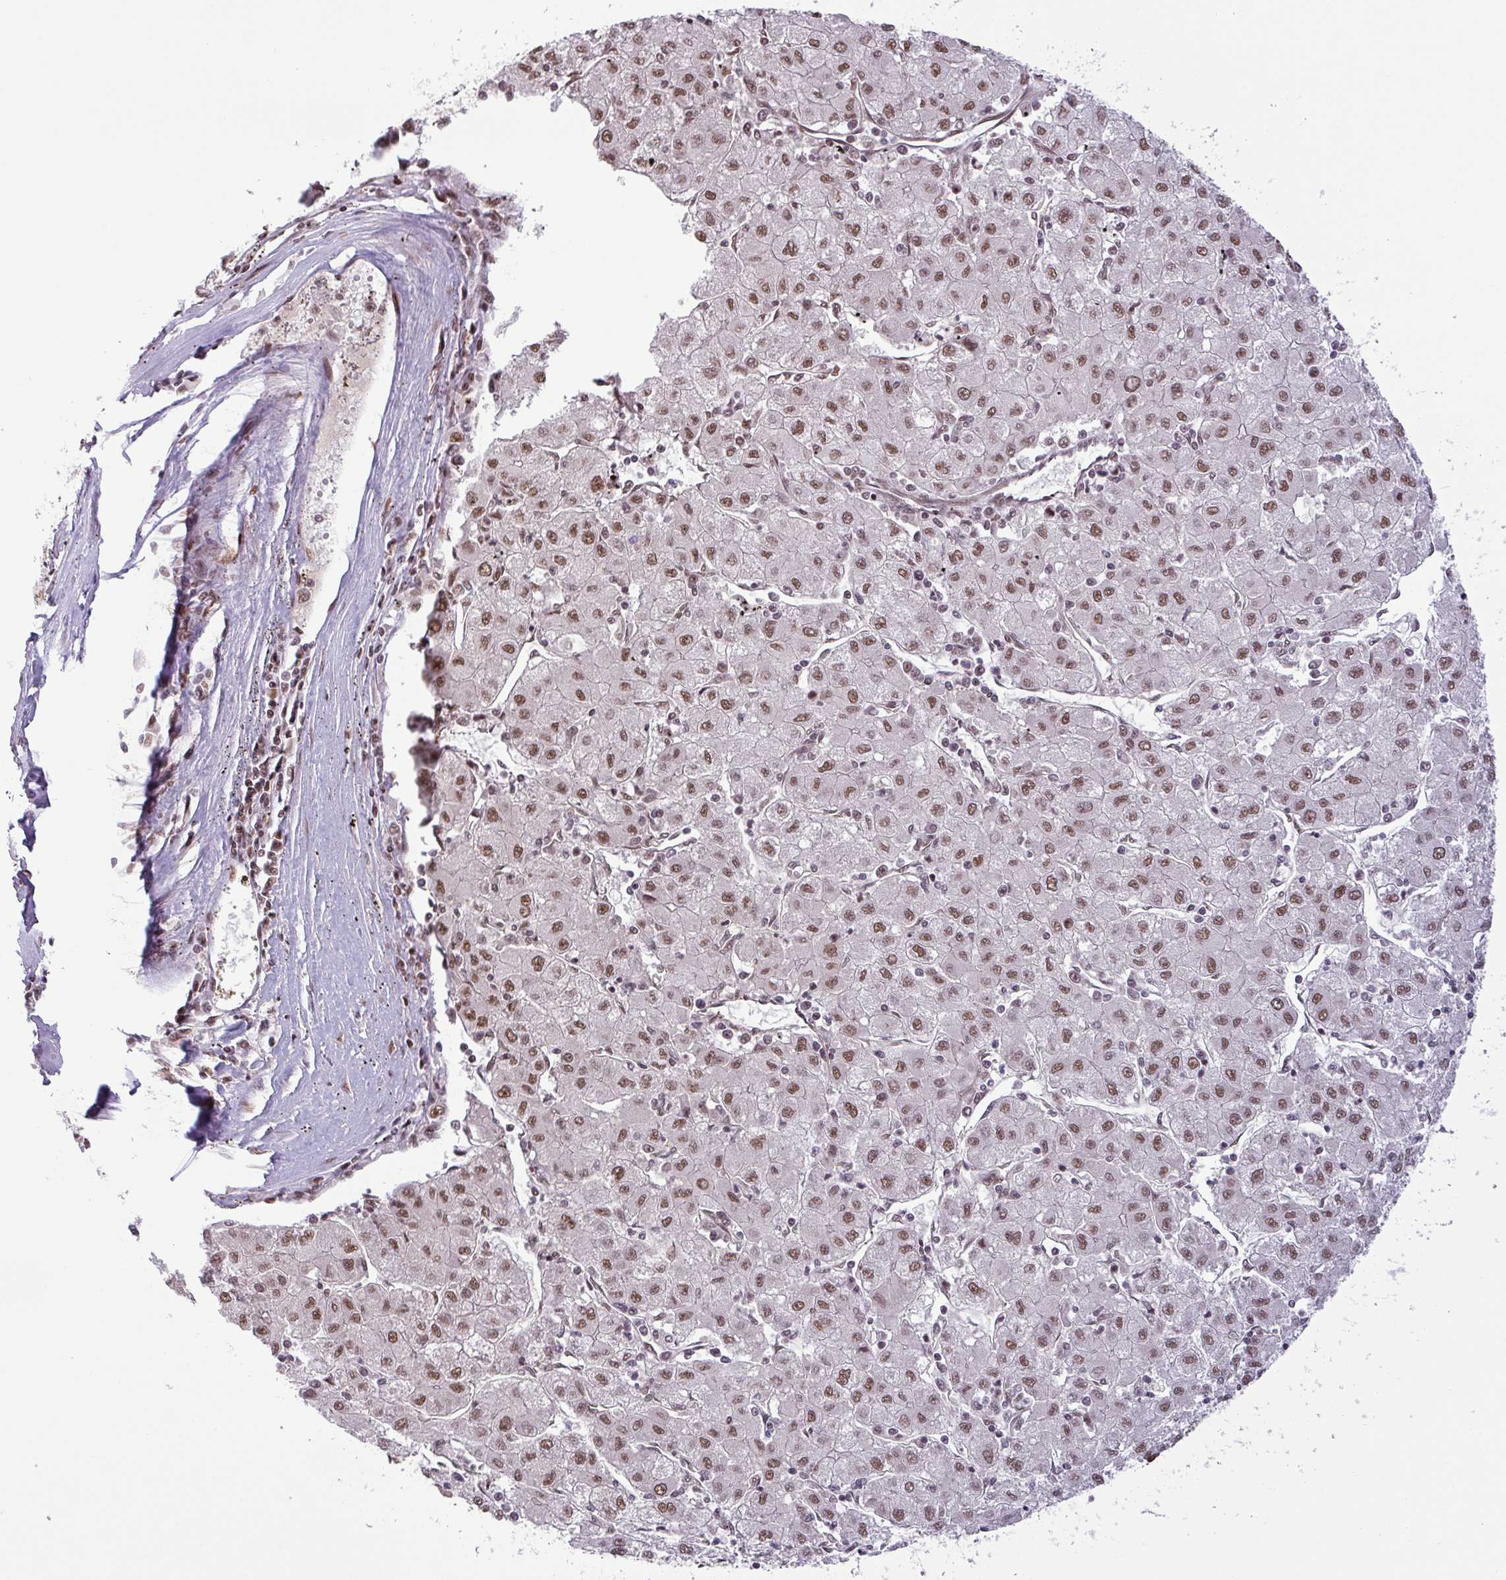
{"staining": {"intensity": "moderate", "quantity": ">75%", "location": "nuclear"}, "tissue": "liver cancer", "cell_type": "Tumor cells", "image_type": "cancer", "snomed": [{"axis": "morphology", "description": "Carcinoma, Hepatocellular, NOS"}, {"axis": "topography", "description": "Liver"}], "caption": "This is an image of IHC staining of liver hepatocellular carcinoma, which shows moderate staining in the nuclear of tumor cells.", "gene": "SRSF2", "patient": {"sex": "male", "age": 72}}